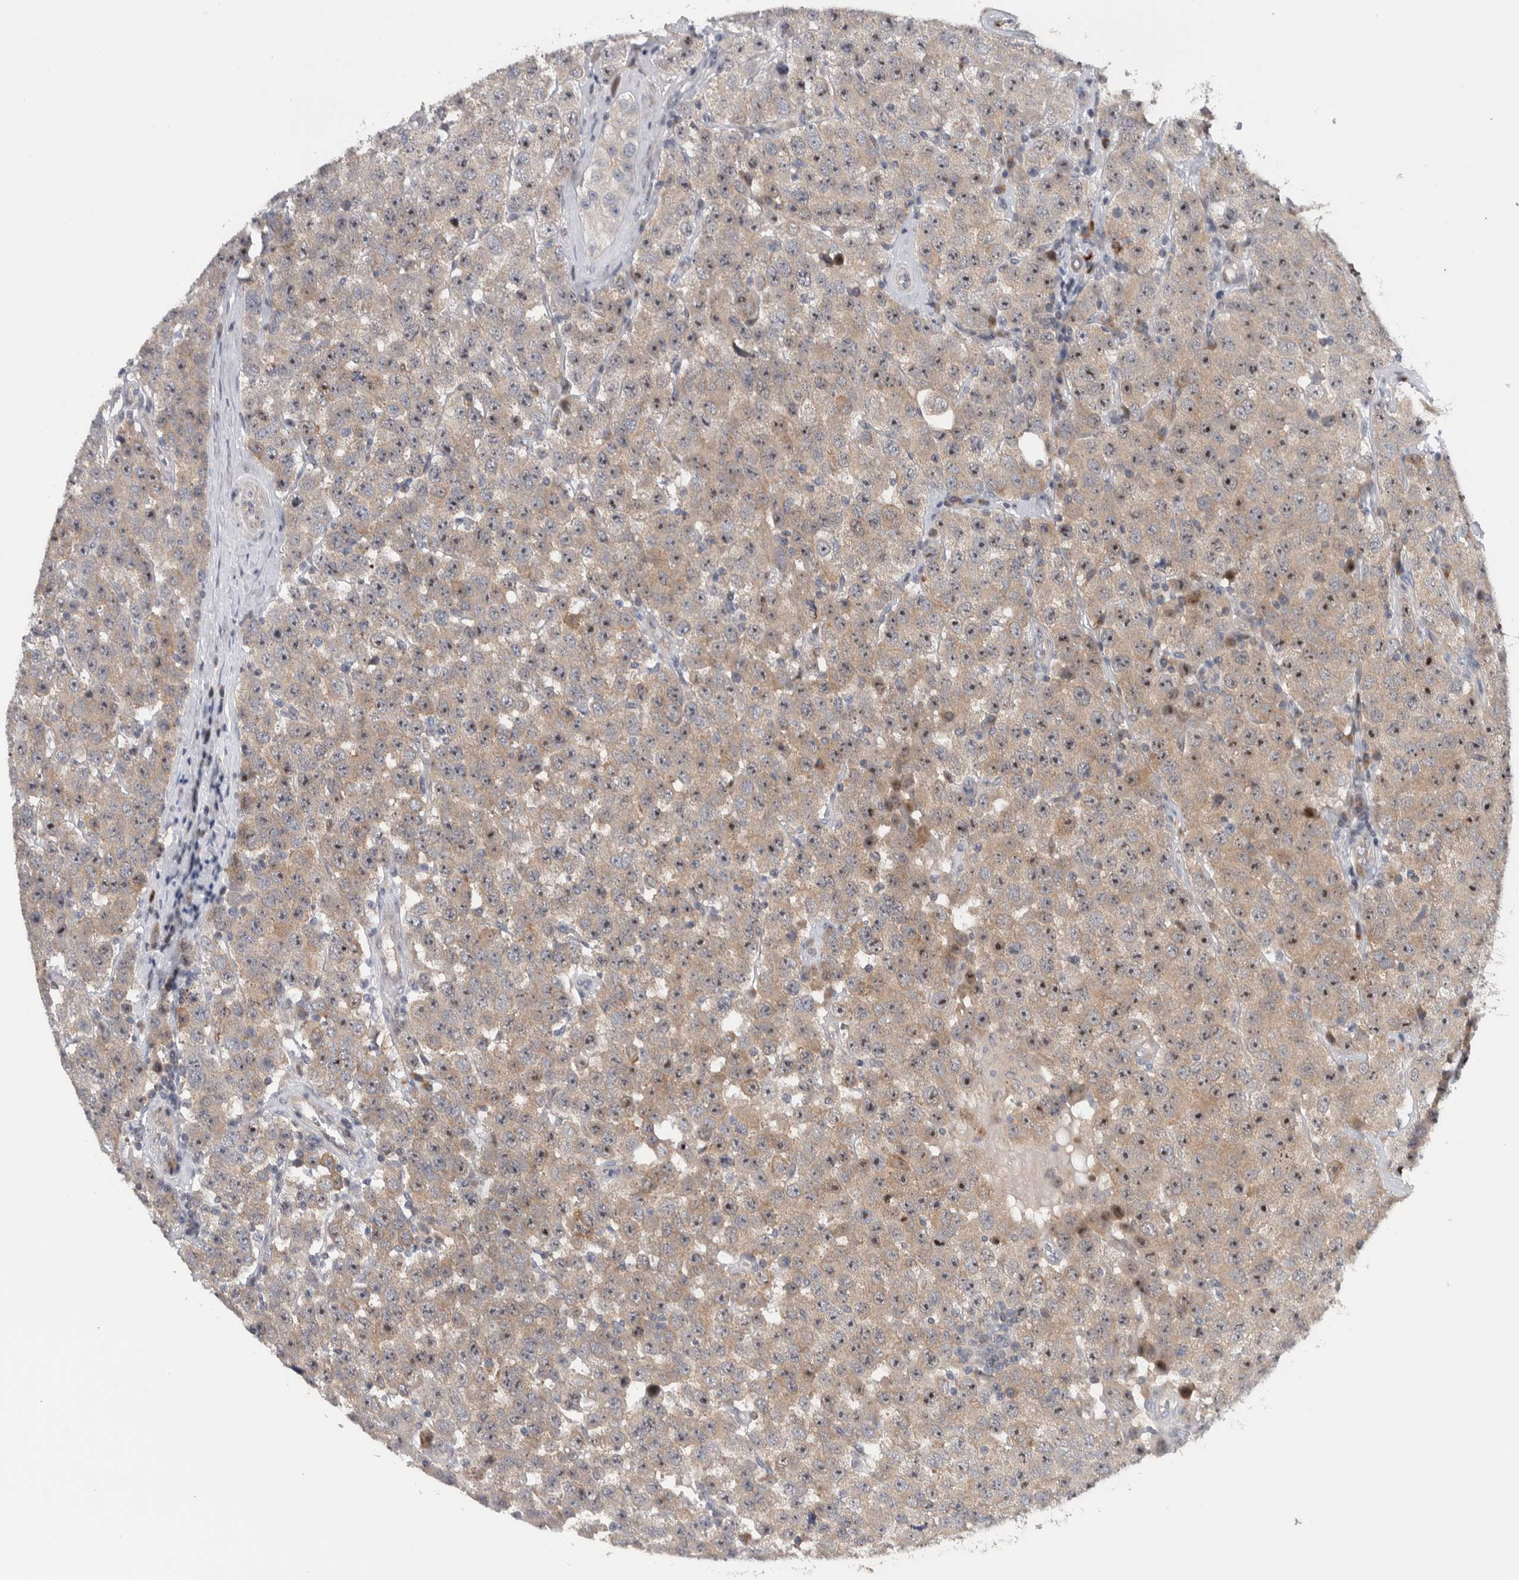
{"staining": {"intensity": "moderate", "quantity": ">75%", "location": "cytoplasmic/membranous,nuclear"}, "tissue": "testis cancer", "cell_type": "Tumor cells", "image_type": "cancer", "snomed": [{"axis": "morphology", "description": "Seminoma, NOS"}, {"axis": "morphology", "description": "Carcinoma, Embryonal, NOS"}, {"axis": "topography", "description": "Testis"}], "caption": "This is a micrograph of immunohistochemistry staining of testis cancer (seminoma), which shows moderate expression in the cytoplasmic/membranous and nuclear of tumor cells.", "gene": "PRRG4", "patient": {"sex": "male", "age": 28}}